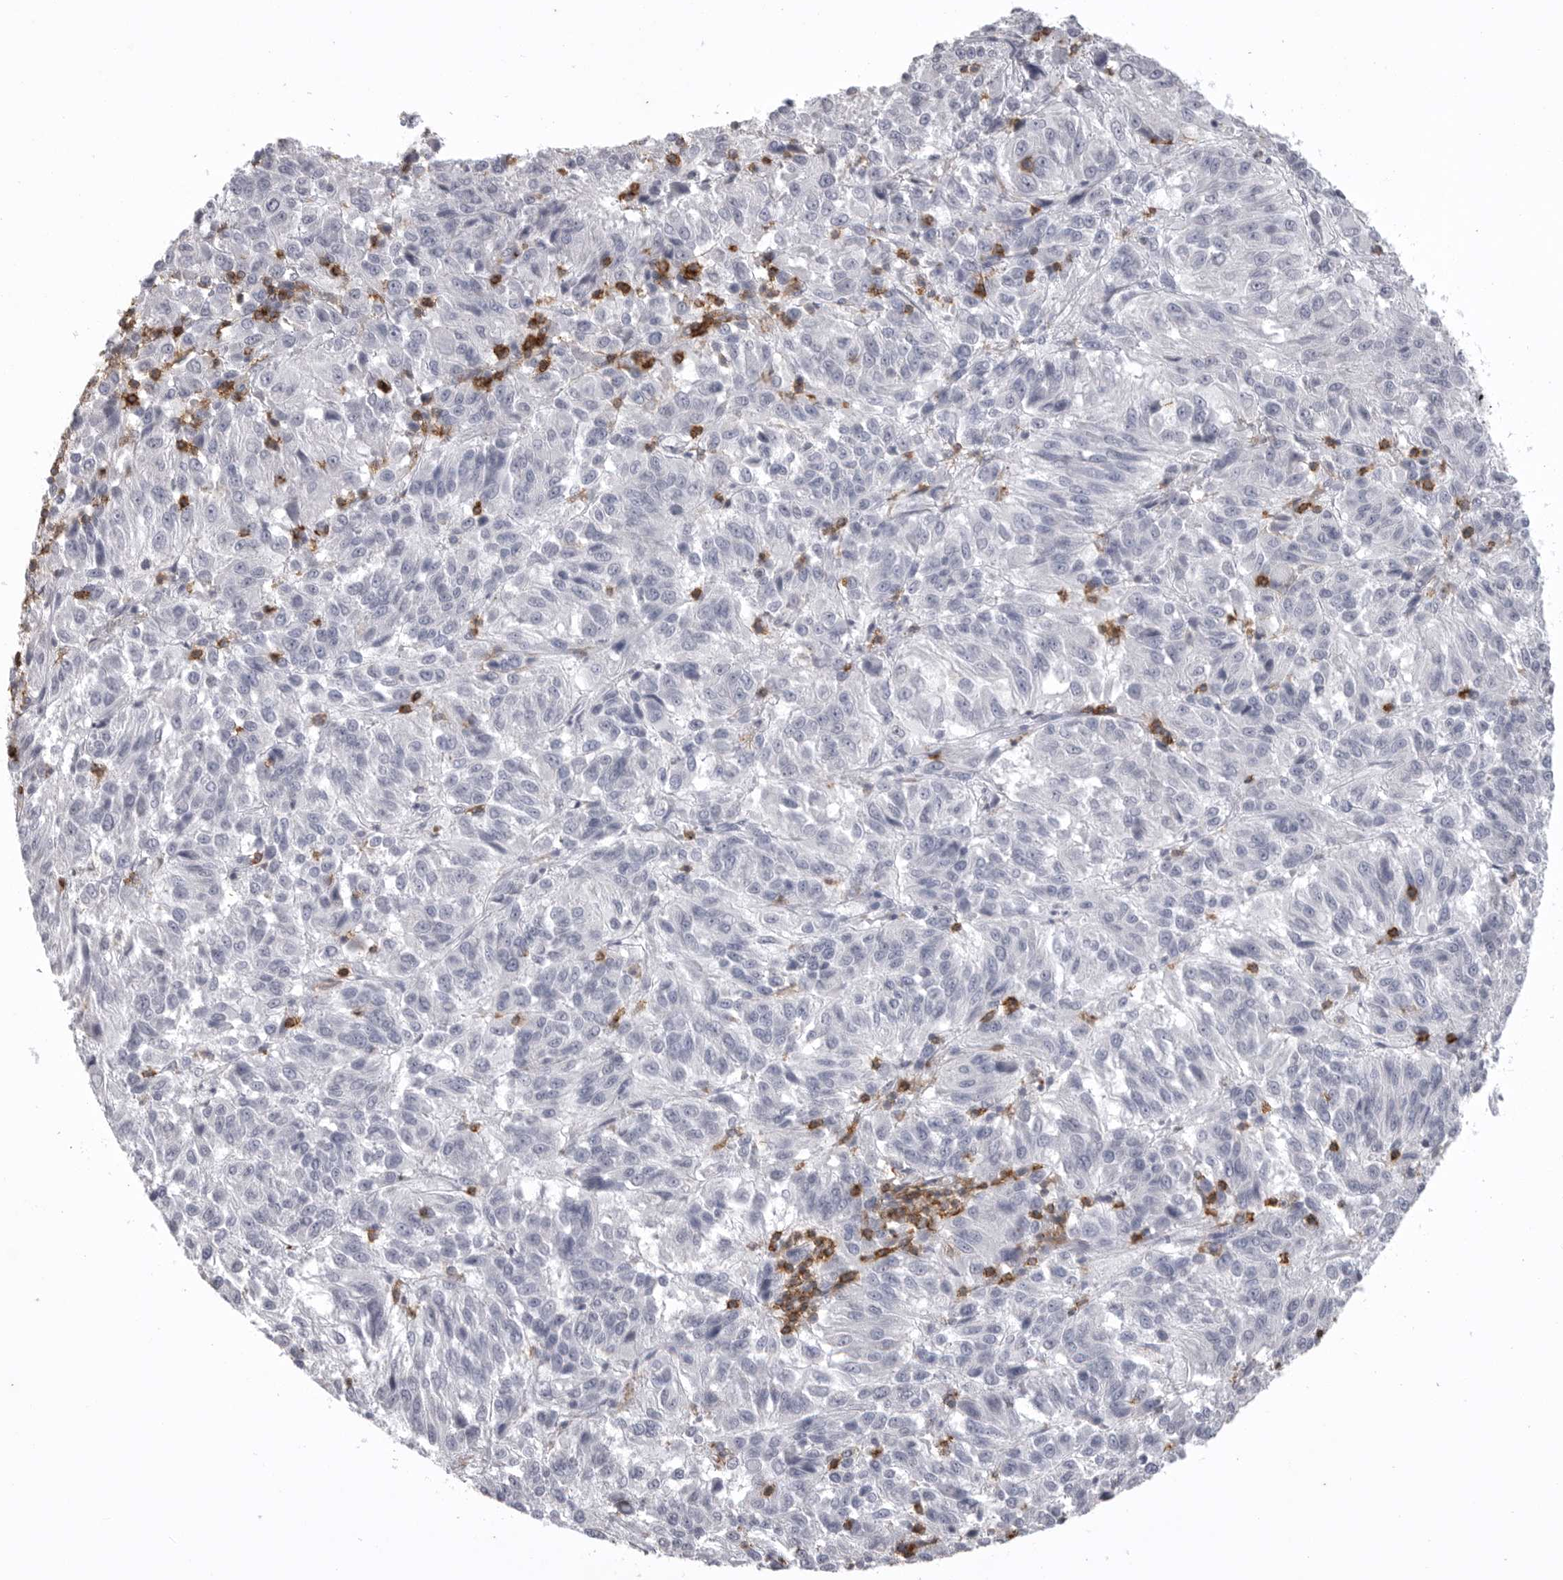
{"staining": {"intensity": "negative", "quantity": "none", "location": "none"}, "tissue": "melanoma", "cell_type": "Tumor cells", "image_type": "cancer", "snomed": [{"axis": "morphology", "description": "Malignant melanoma, Metastatic site"}, {"axis": "topography", "description": "Lung"}], "caption": "Malignant melanoma (metastatic site) was stained to show a protein in brown. There is no significant staining in tumor cells. (DAB (3,3'-diaminobenzidine) IHC with hematoxylin counter stain).", "gene": "ITGAL", "patient": {"sex": "male", "age": 64}}